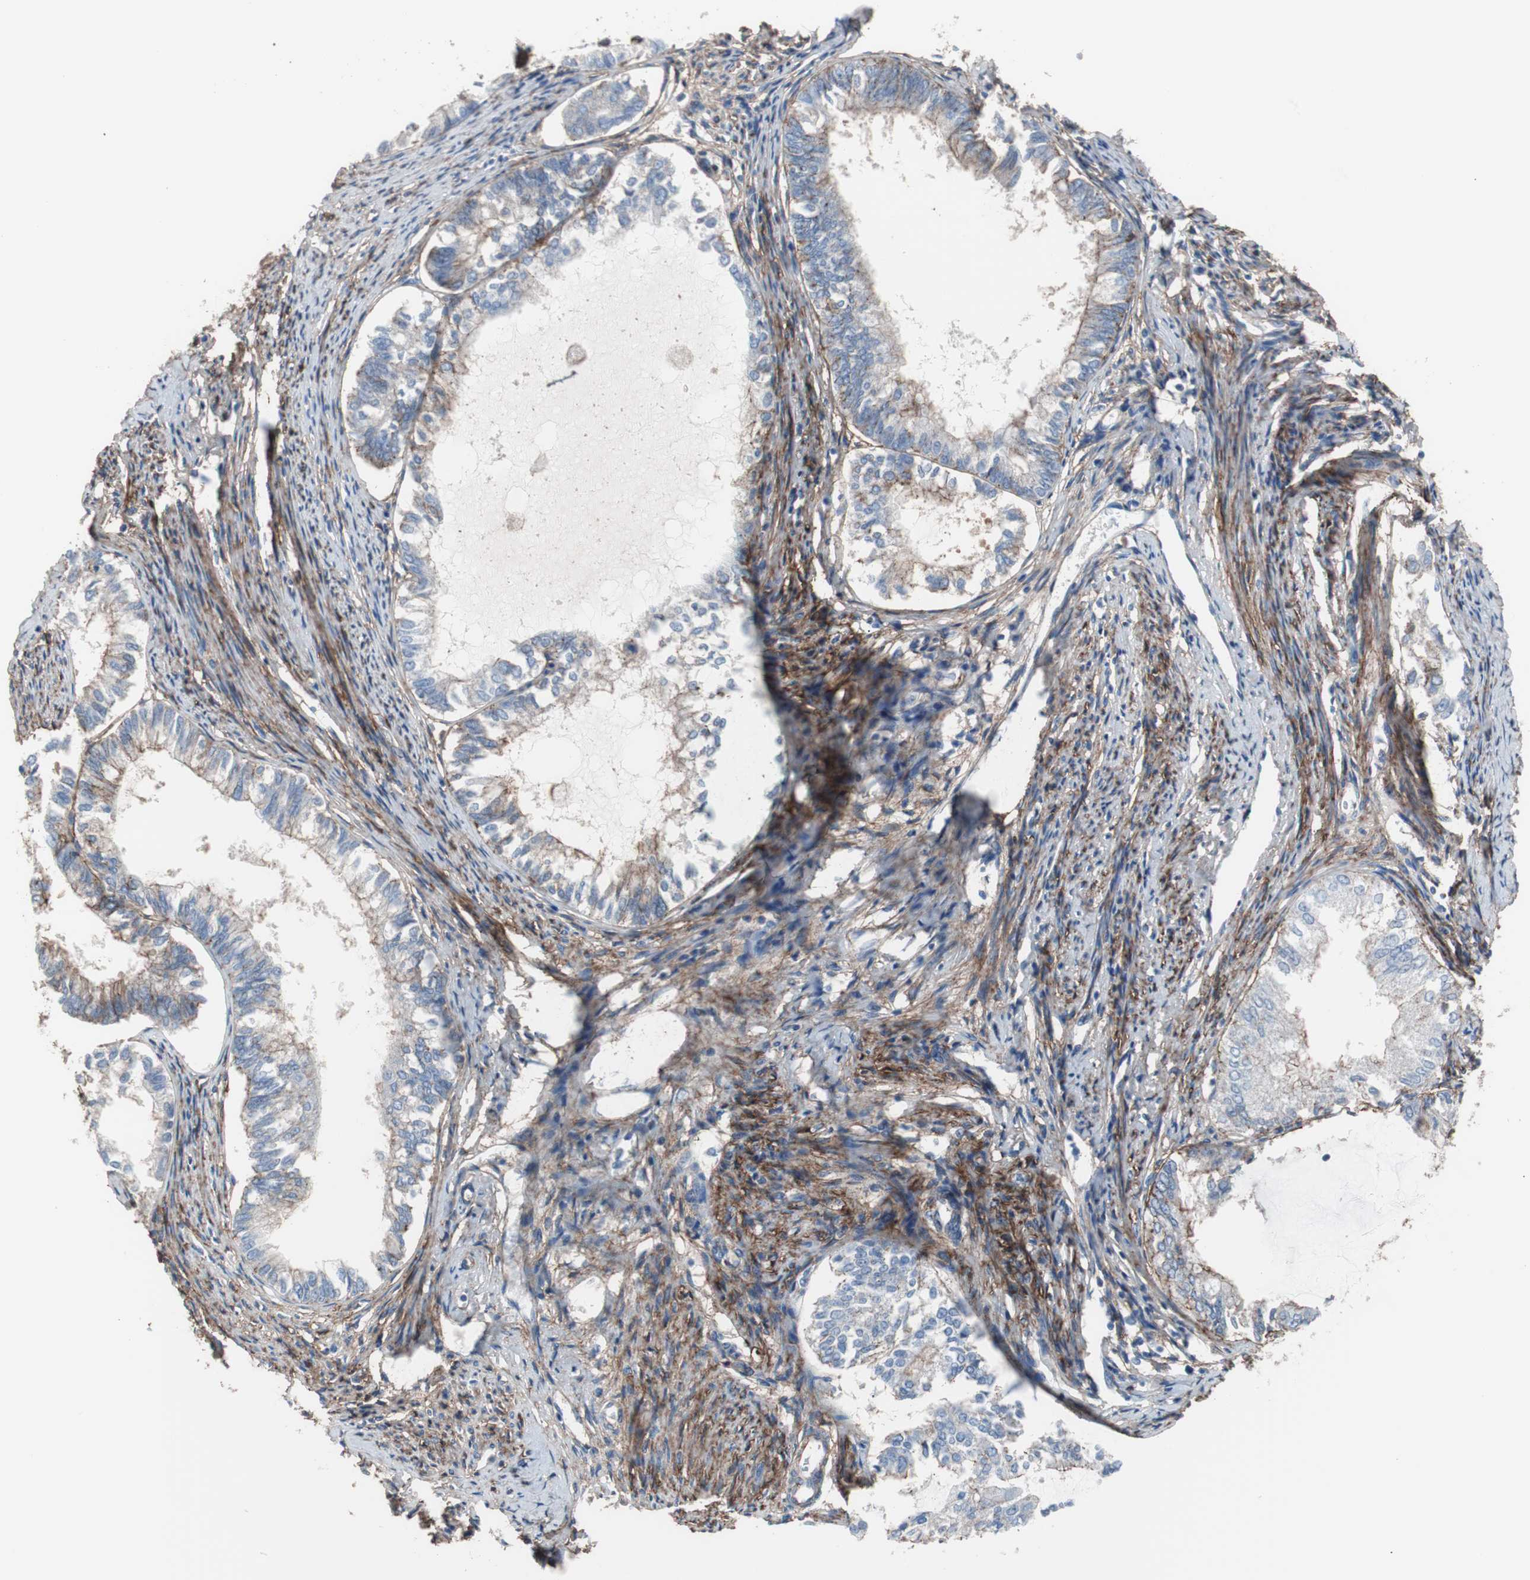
{"staining": {"intensity": "moderate", "quantity": "<25%", "location": "cytoplasmic/membranous"}, "tissue": "endometrial cancer", "cell_type": "Tumor cells", "image_type": "cancer", "snomed": [{"axis": "morphology", "description": "Adenocarcinoma, NOS"}, {"axis": "topography", "description": "Endometrium"}], "caption": "This is an image of IHC staining of endometrial cancer, which shows moderate staining in the cytoplasmic/membranous of tumor cells.", "gene": "CD81", "patient": {"sex": "female", "age": 86}}